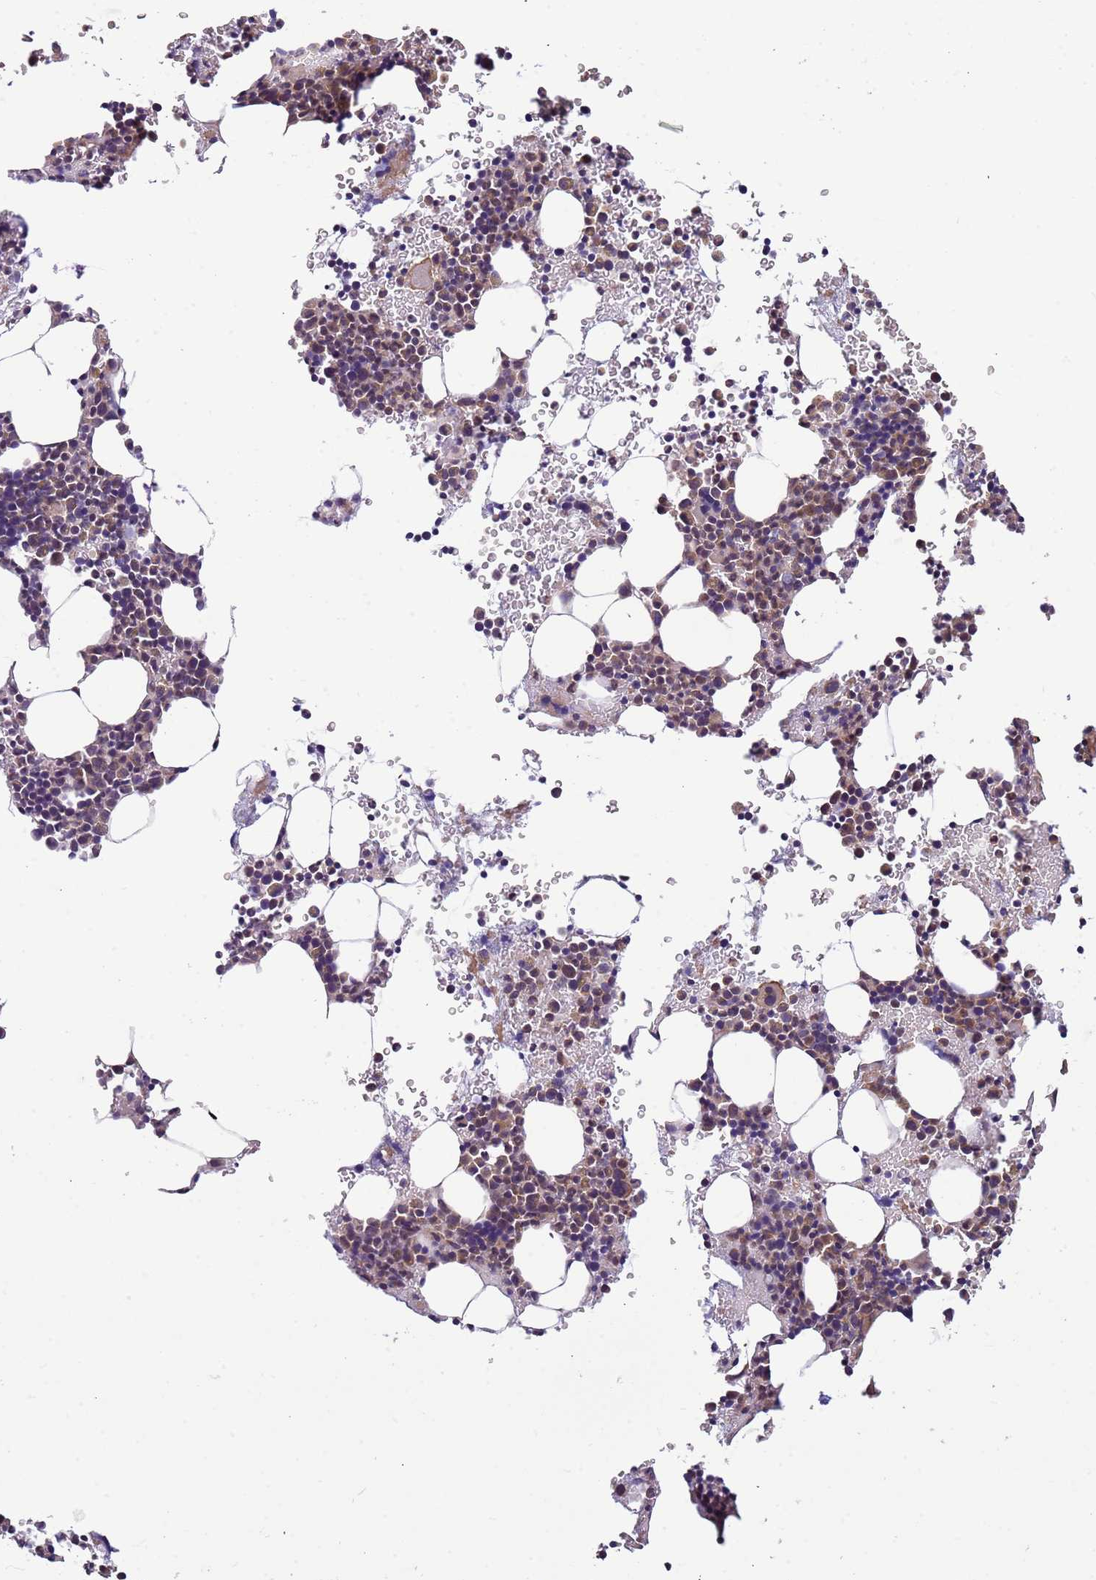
{"staining": {"intensity": "weak", "quantity": "25%-75%", "location": "cytoplasmic/membranous"}, "tissue": "bone marrow", "cell_type": "Hematopoietic cells", "image_type": "normal", "snomed": [{"axis": "morphology", "description": "Normal tissue, NOS"}, {"axis": "topography", "description": "Bone marrow"}], "caption": "High-magnification brightfield microscopy of unremarkable bone marrow stained with DAB (brown) and counterstained with hematoxylin (blue). hematopoietic cells exhibit weak cytoplasmic/membranous positivity is appreciated in about25%-75% of cells.", "gene": "LAMB4", "patient": {"sex": "male", "age": 41}}